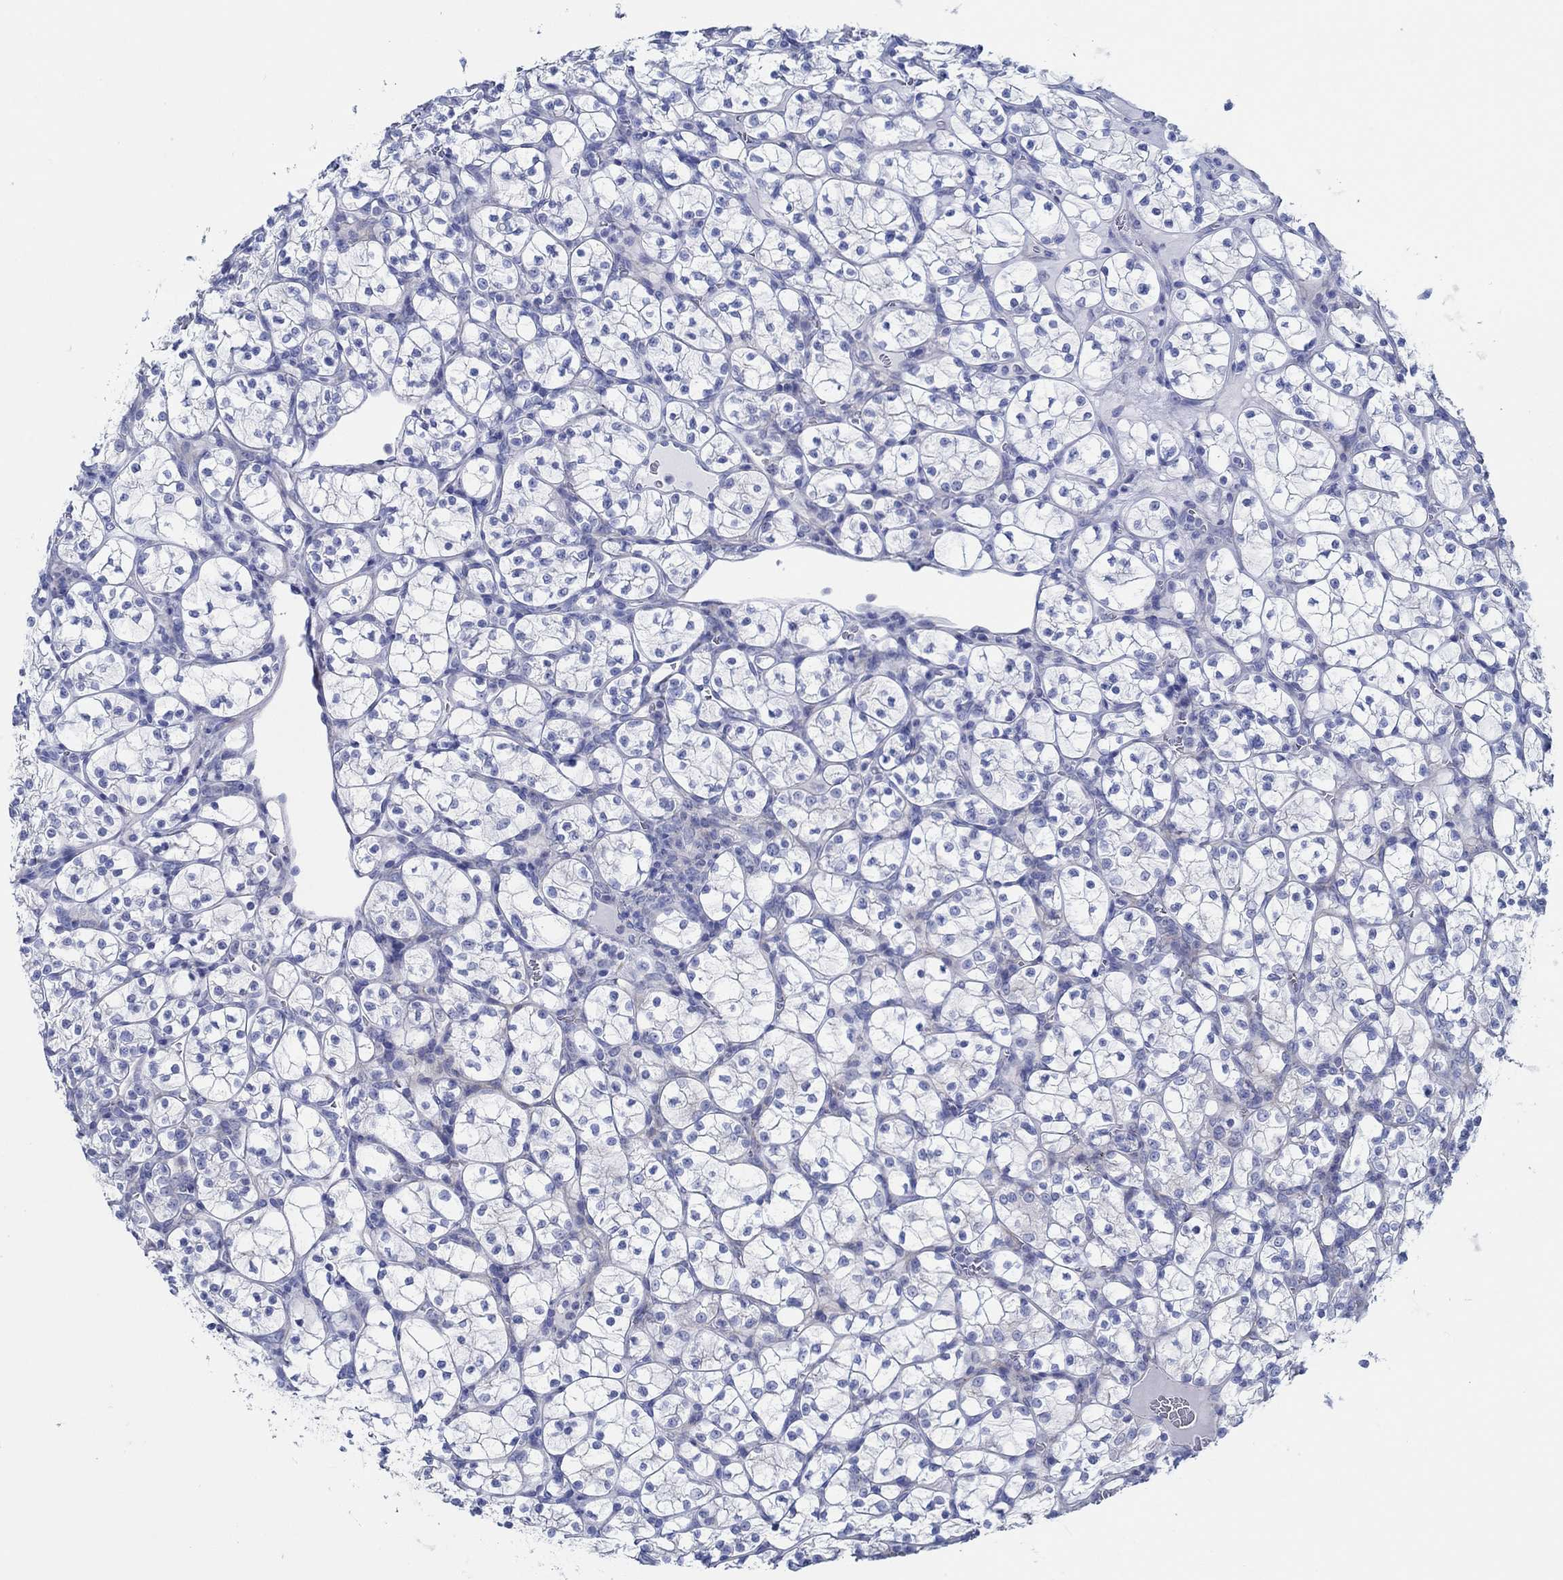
{"staining": {"intensity": "negative", "quantity": "none", "location": "none"}, "tissue": "renal cancer", "cell_type": "Tumor cells", "image_type": "cancer", "snomed": [{"axis": "morphology", "description": "Adenocarcinoma, NOS"}, {"axis": "topography", "description": "Kidney"}], "caption": "Tumor cells are negative for brown protein staining in renal cancer.", "gene": "IGFBP6", "patient": {"sex": "female", "age": 89}}